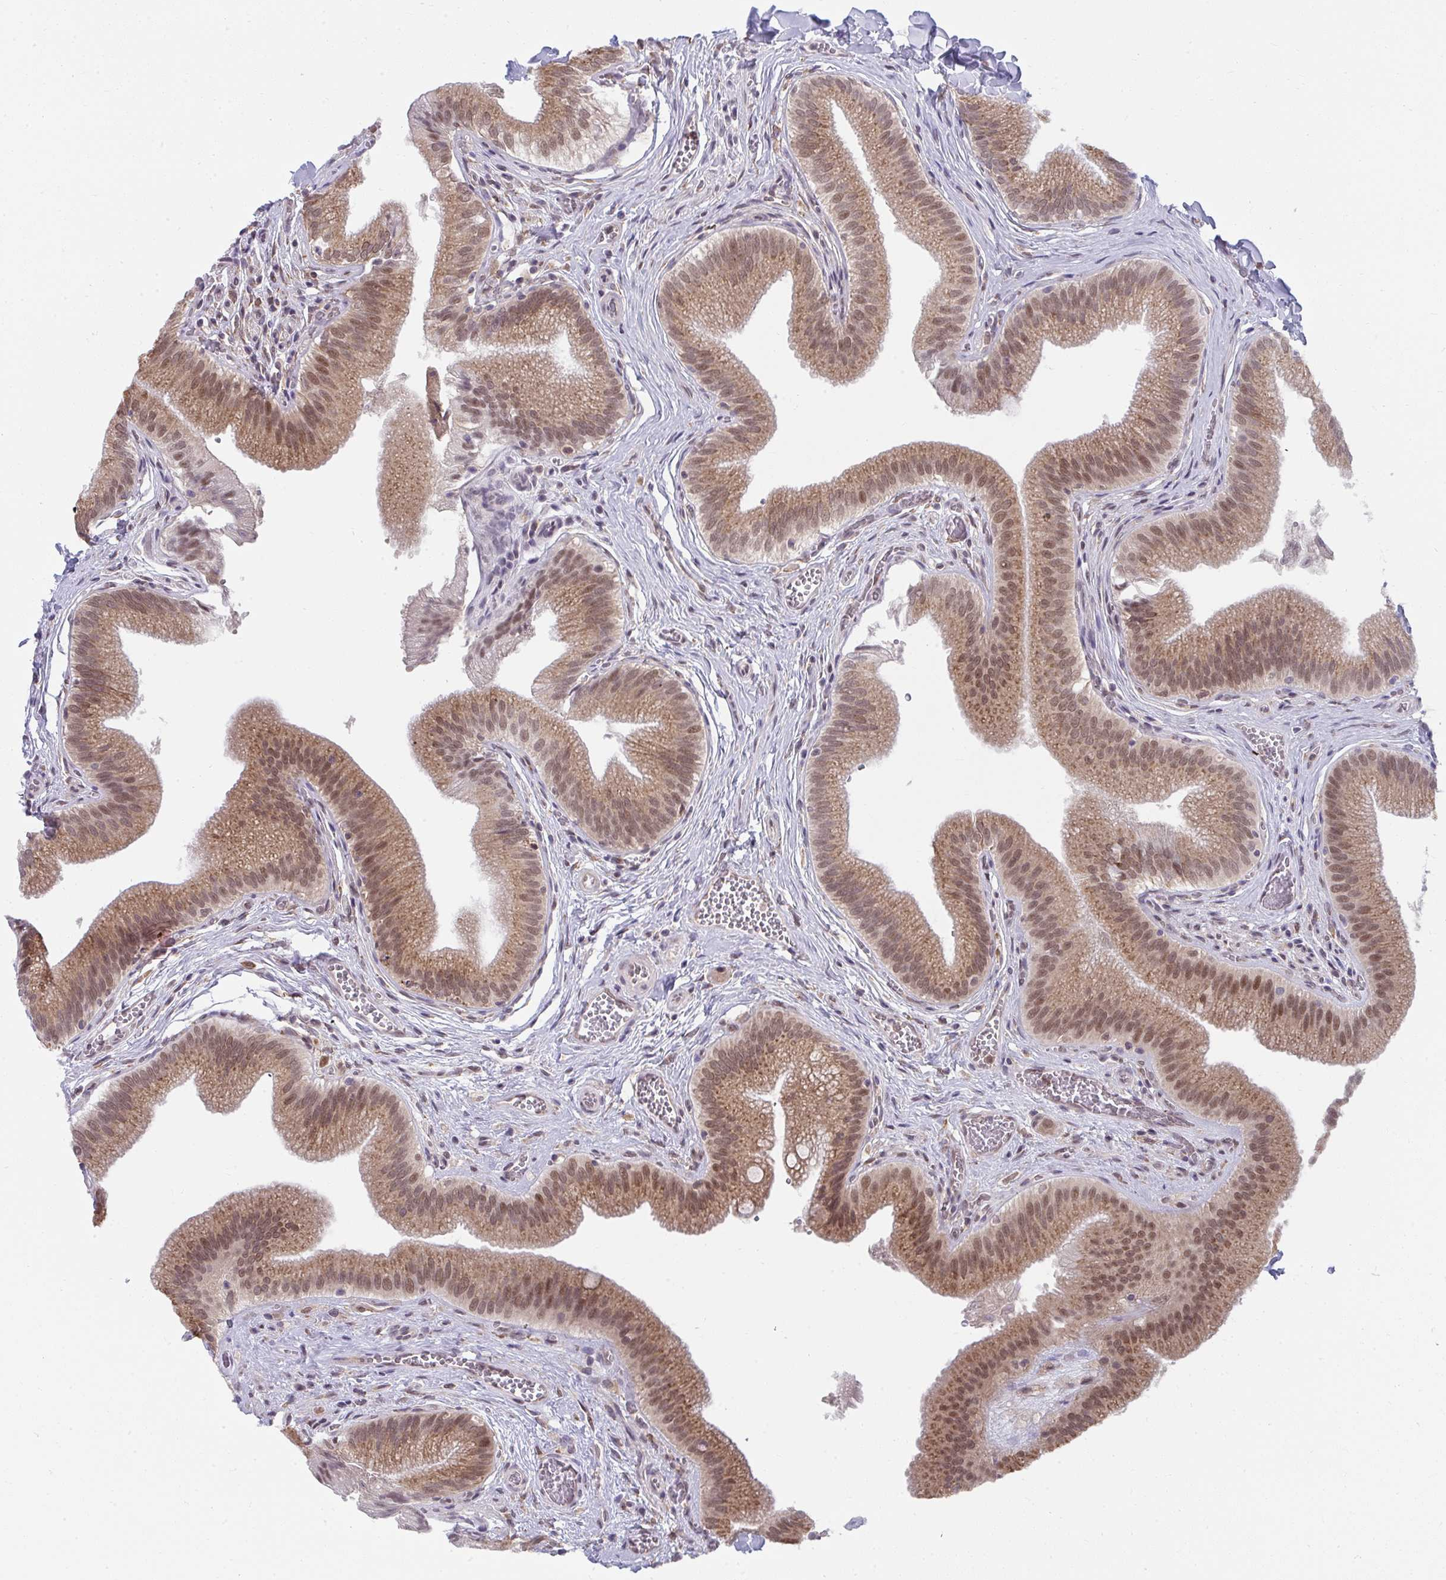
{"staining": {"intensity": "moderate", "quantity": ">75%", "location": "cytoplasmic/membranous,nuclear"}, "tissue": "gallbladder", "cell_type": "Glandular cells", "image_type": "normal", "snomed": [{"axis": "morphology", "description": "Normal tissue, NOS"}, {"axis": "topography", "description": "Gallbladder"}], "caption": "This photomicrograph exhibits IHC staining of normal human gallbladder, with medium moderate cytoplasmic/membranous,nuclear staining in about >75% of glandular cells.", "gene": "NMNAT1", "patient": {"sex": "male", "age": 17}}